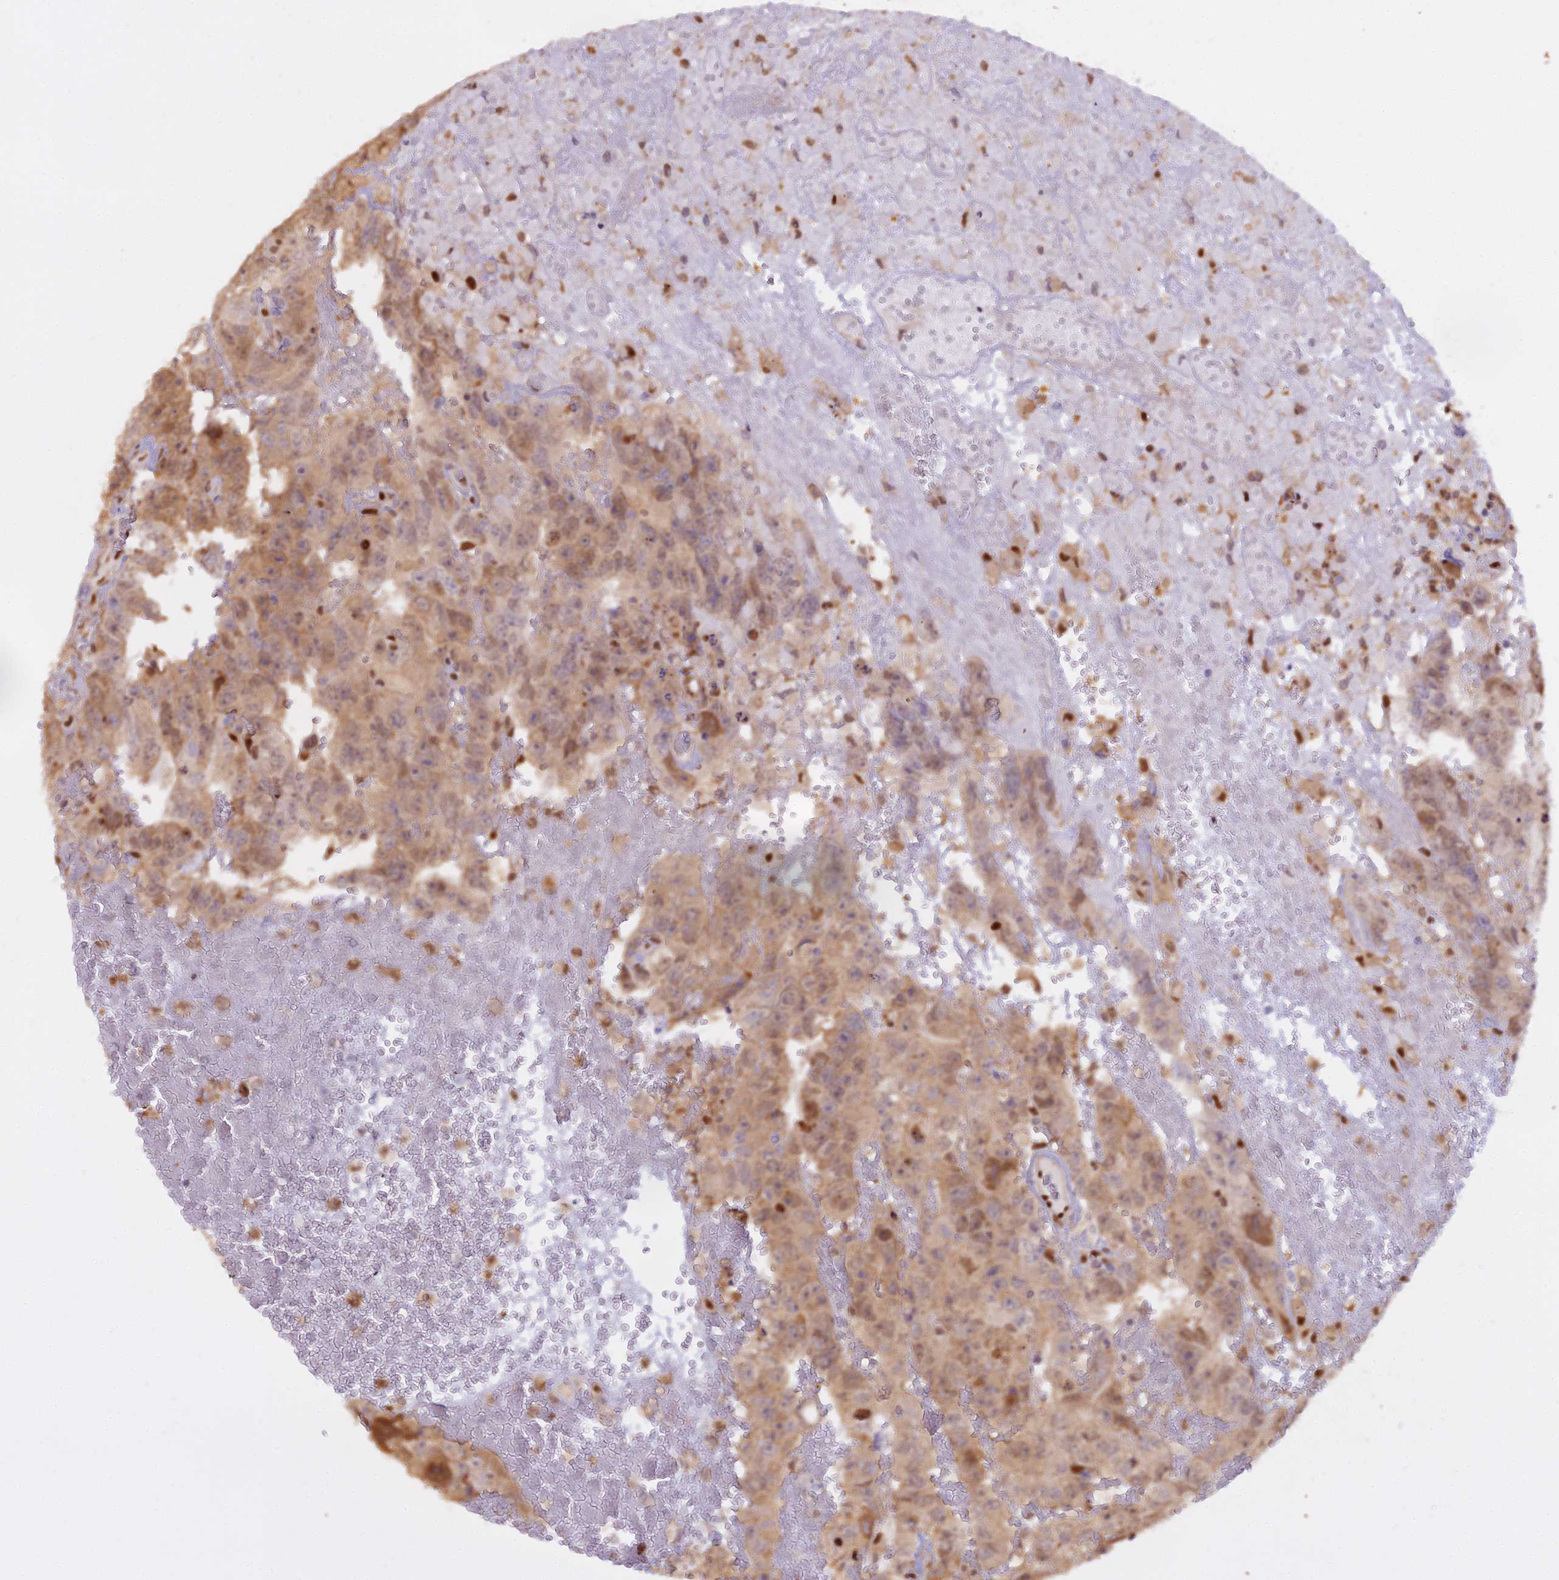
{"staining": {"intensity": "moderate", "quantity": ">75%", "location": "cytoplasmic/membranous,nuclear"}, "tissue": "testis cancer", "cell_type": "Tumor cells", "image_type": "cancer", "snomed": [{"axis": "morphology", "description": "Carcinoma, Embryonal, NOS"}, {"axis": "topography", "description": "Testis"}], "caption": "DAB immunohistochemical staining of human testis embryonal carcinoma displays moderate cytoplasmic/membranous and nuclear protein positivity in about >75% of tumor cells.", "gene": "NPEPL1", "patient": {"sex": "male", "age": 45}}